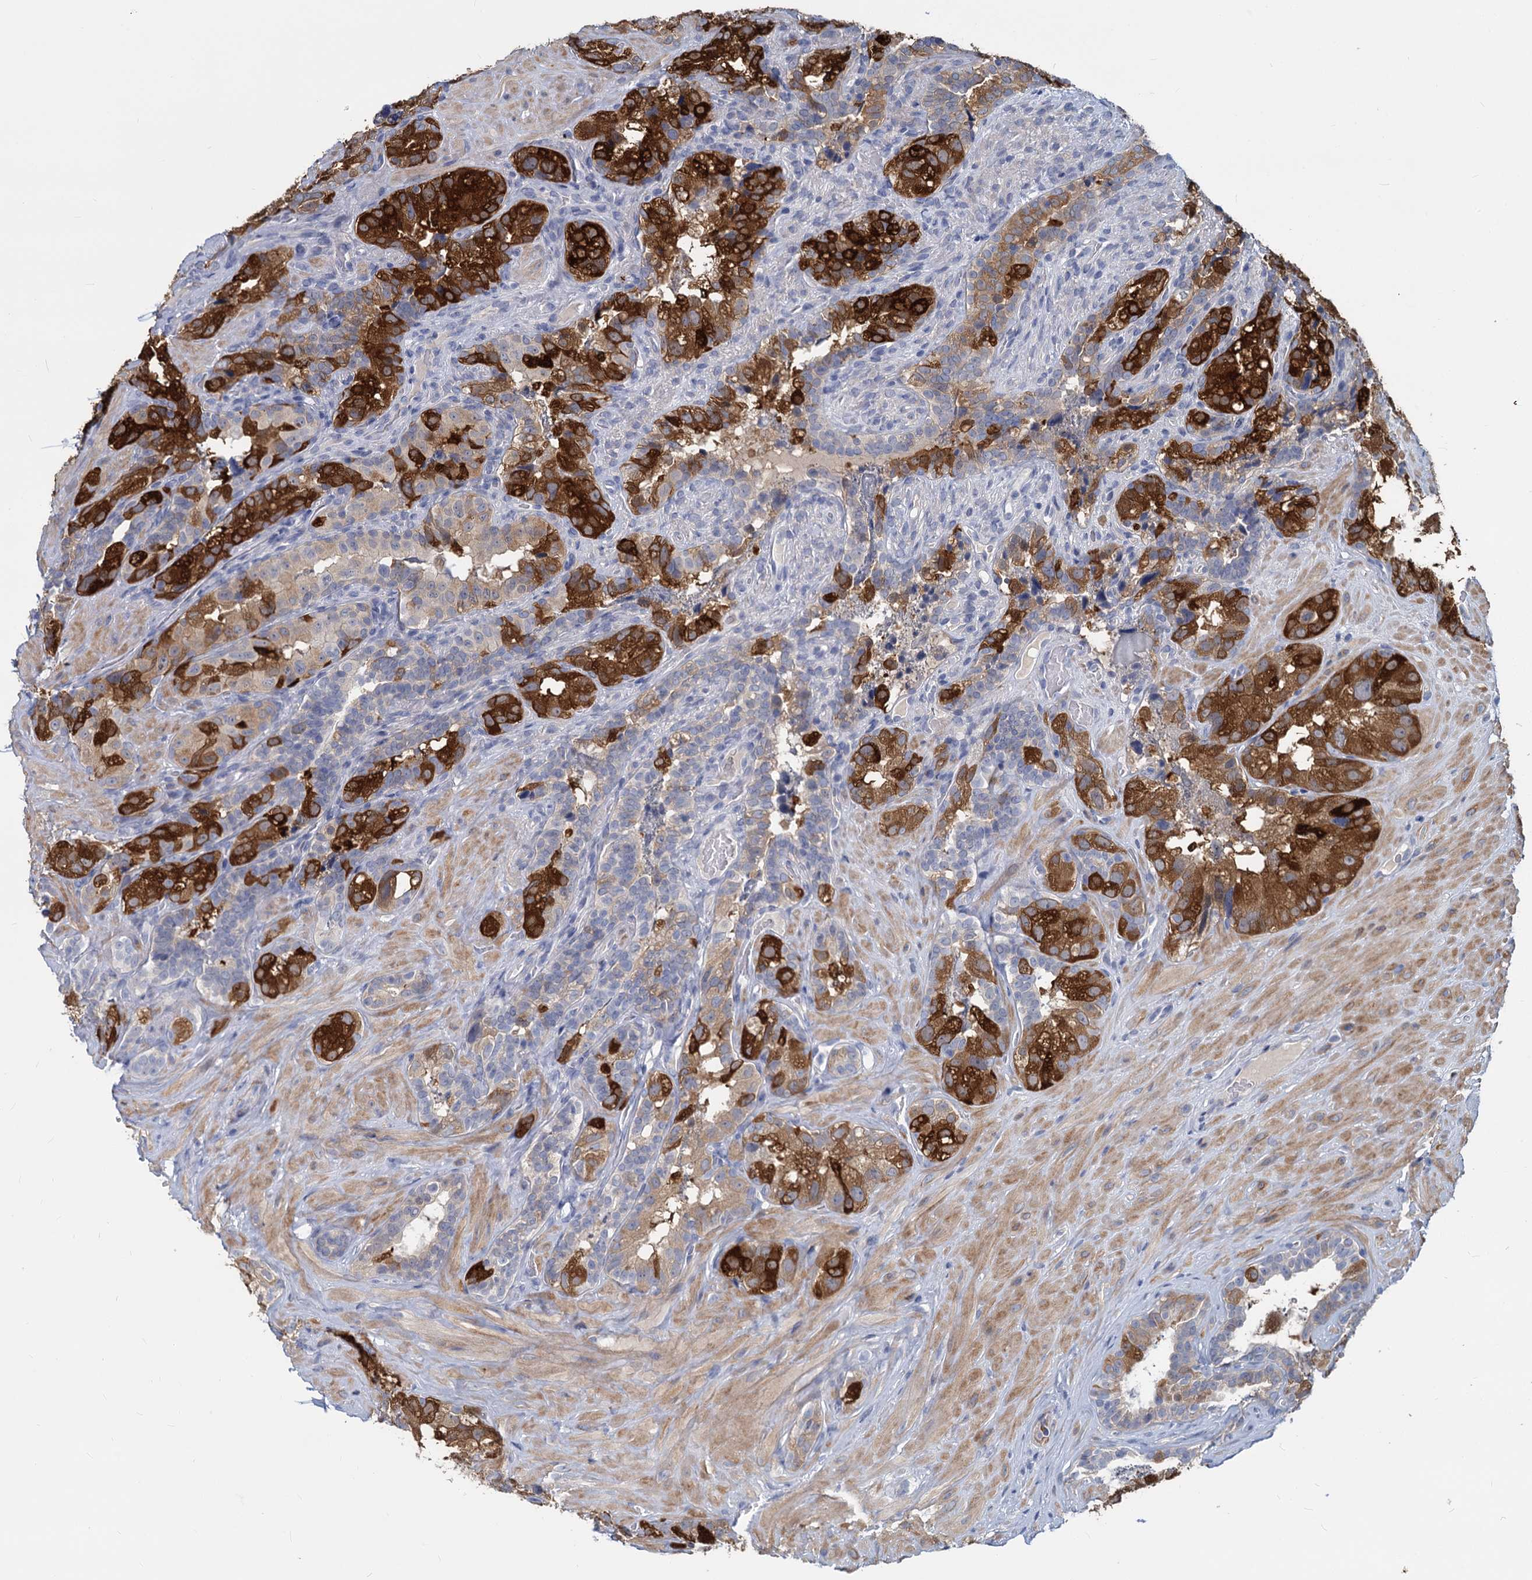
{"staining": {"intensity": "strong", "quantity": "25%-75%", "location": "cytoplasmic/membranous"}, "tissue": "seminal vesicle", "cell_type": "Glandular cells", "image_type": "normal", "snomed": [{"axis": "morphology", "description": "Normal tissue, NOS"}, {"axis": "topography", "description": "Seminal veicle"}, {"axis": "topography", "description": "Peripheral nerve tissue"}], "caption": "An image of seminal vesicle stained for a protein demonstrates strong cytoplasmic/membranous brown staining in glandular cells.", "gene": "GSTM3", "patient": {"sex": "male", "age": 67}}